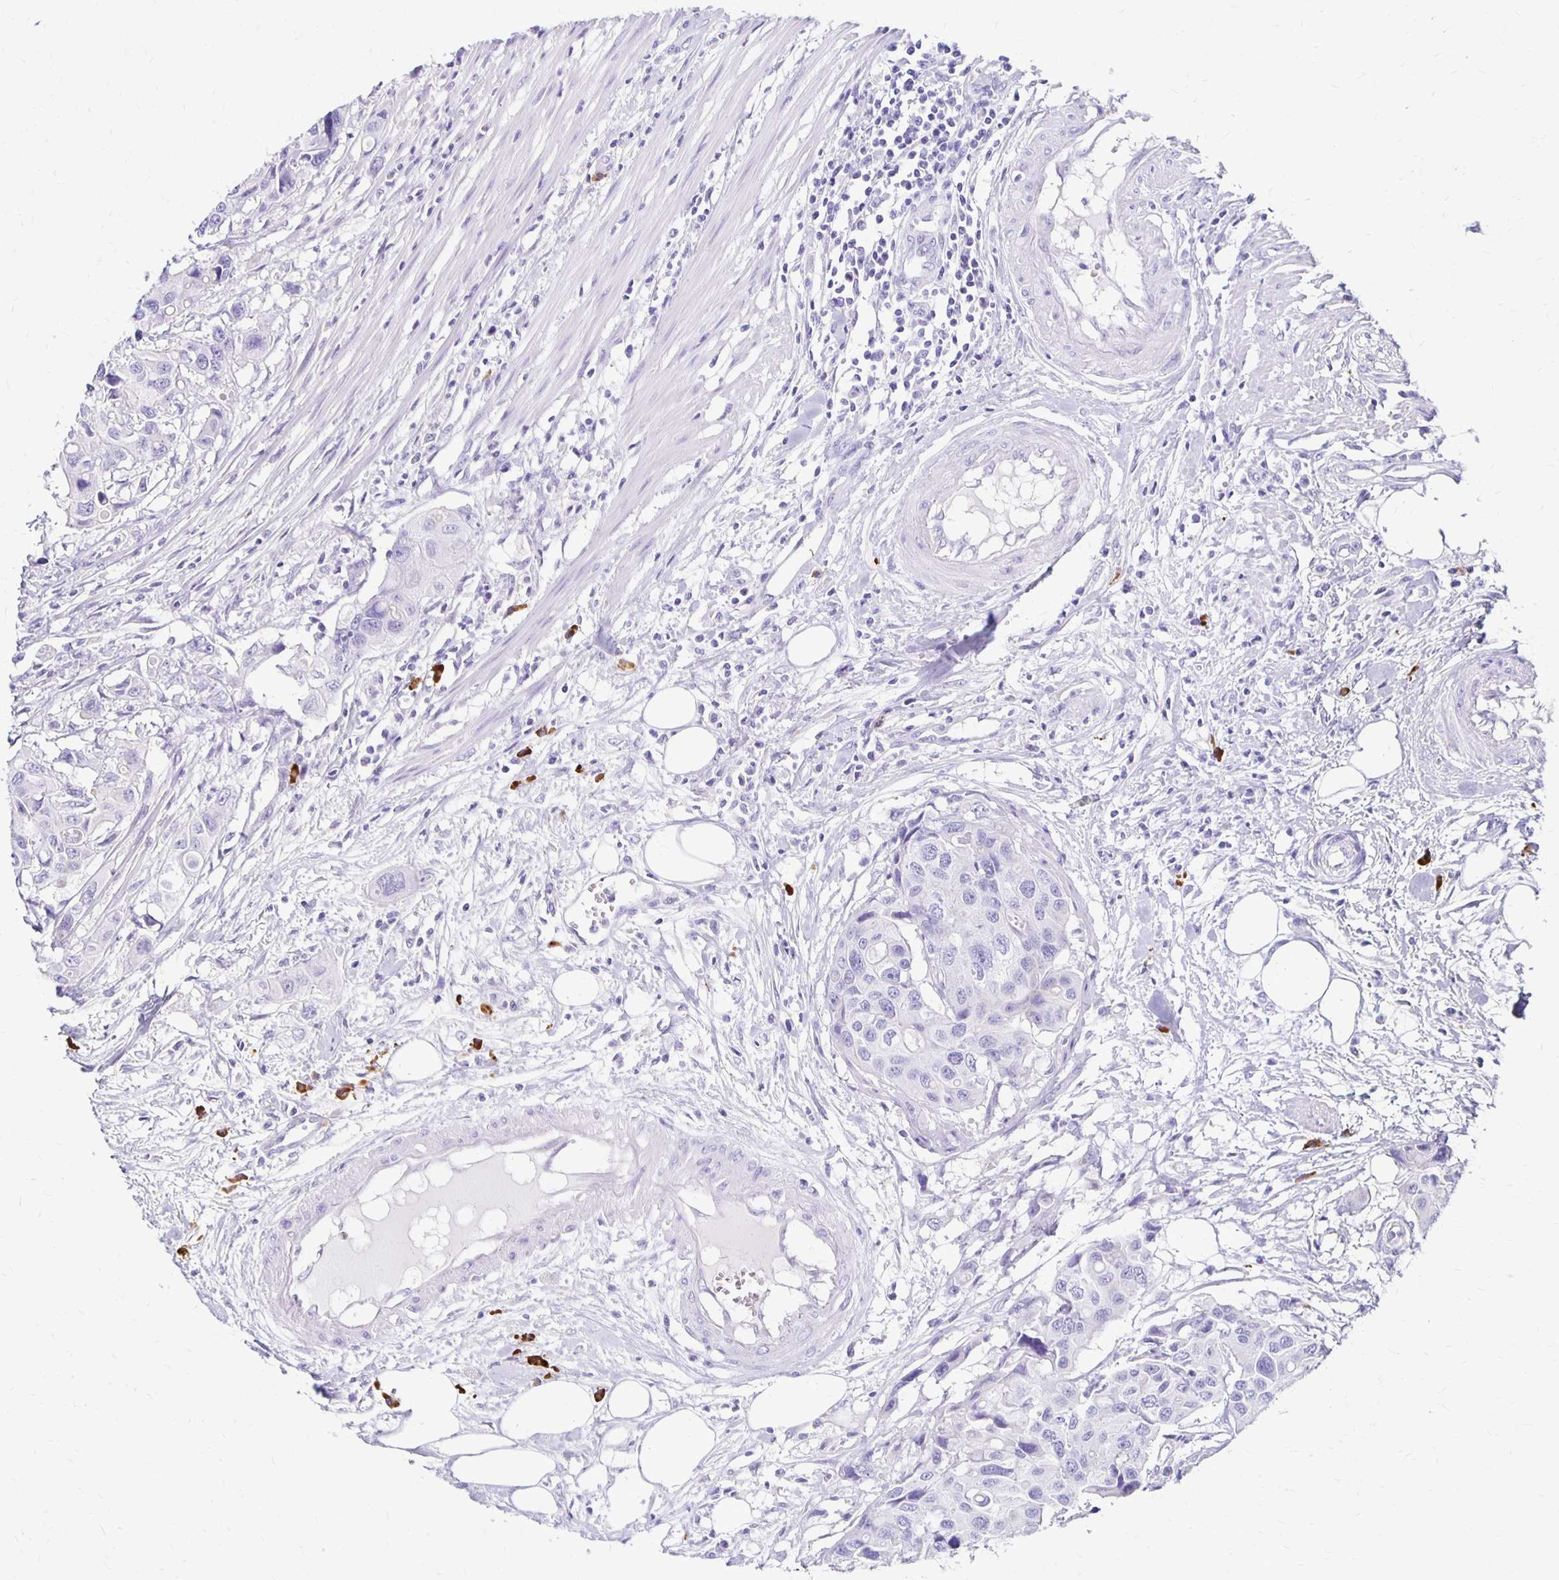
{"staining": {"intensity": "negative", "quantity": "none", "location": "none"}, "tissue": "colorectal cancer", "cell_type": "Tumor cells", "image_type": "cancer", "snomed": [{"axis": "morphology", "description": "Adenocarcinoma, NOS"}, {"axis": "topography", "description": "Colon"}], "caption": "Tumor cells show no significant protein expression in colorectal cancer (adenocarcinoma).", "gene": "FNTB", "patient": {"sex": "male", "age": 77}}